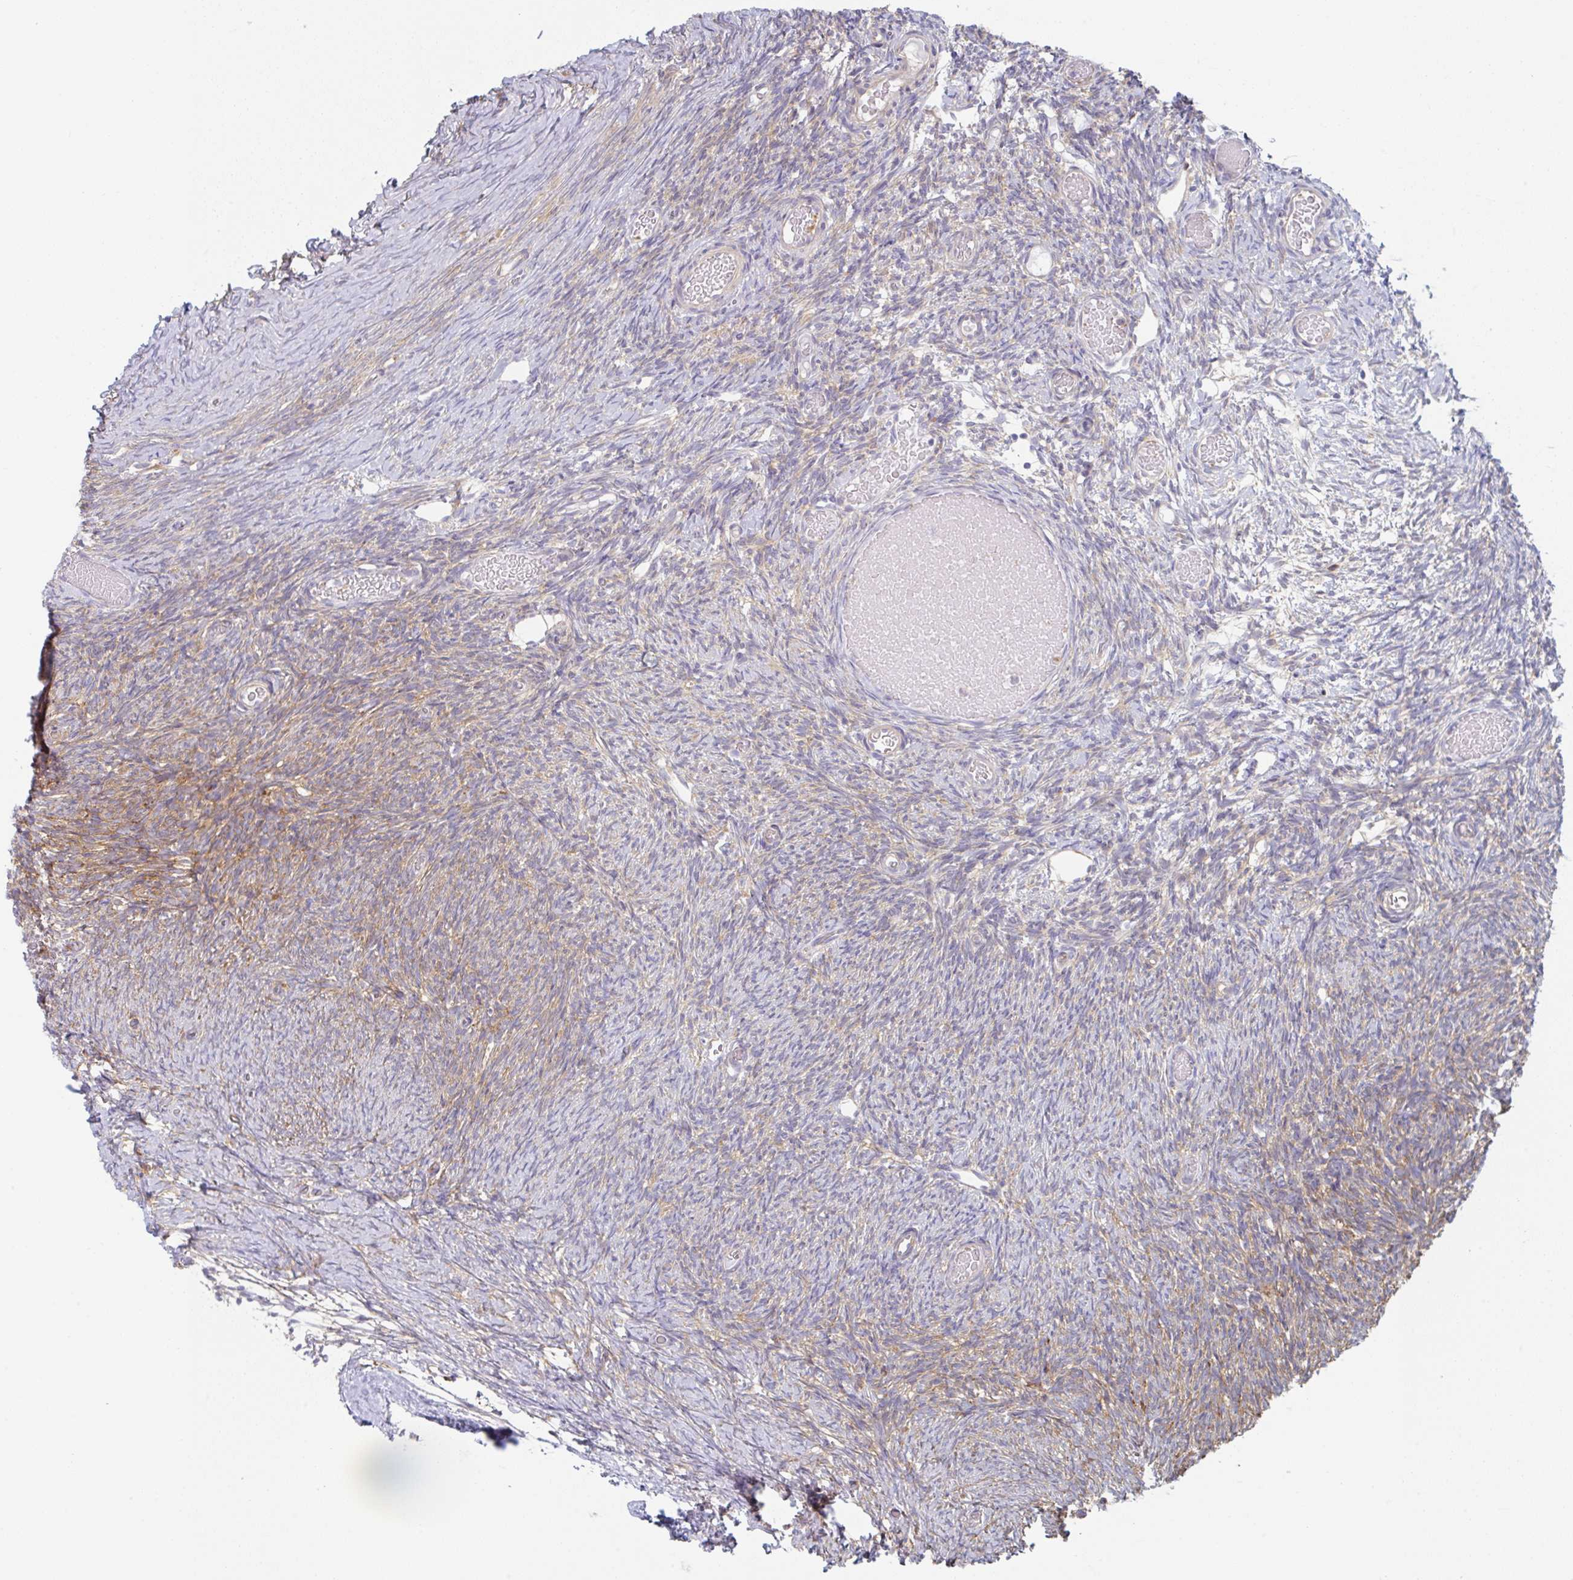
{"staining": {"intensity": "moderate", "quantity": "25%-75%", "location": "cytoplasmic/membranous"}, "tissue": "ovary", "cell_type": "Ovarian stroma cells", "image_type": "normal", "snomed": [{"axis": "morphology", "description": "Normal tissue, NOS"}, {"axis": "topography", "description": "Ovary"}], "caption": "Normal ovary demonstrates moderate cytoplasmic/membranous expression in approximately 25%-75% of ovarian stroma cells, visualized by immunohistochemistry.", "gene": "AMPD2", "patient": {"sex": "female", "age": 39}}